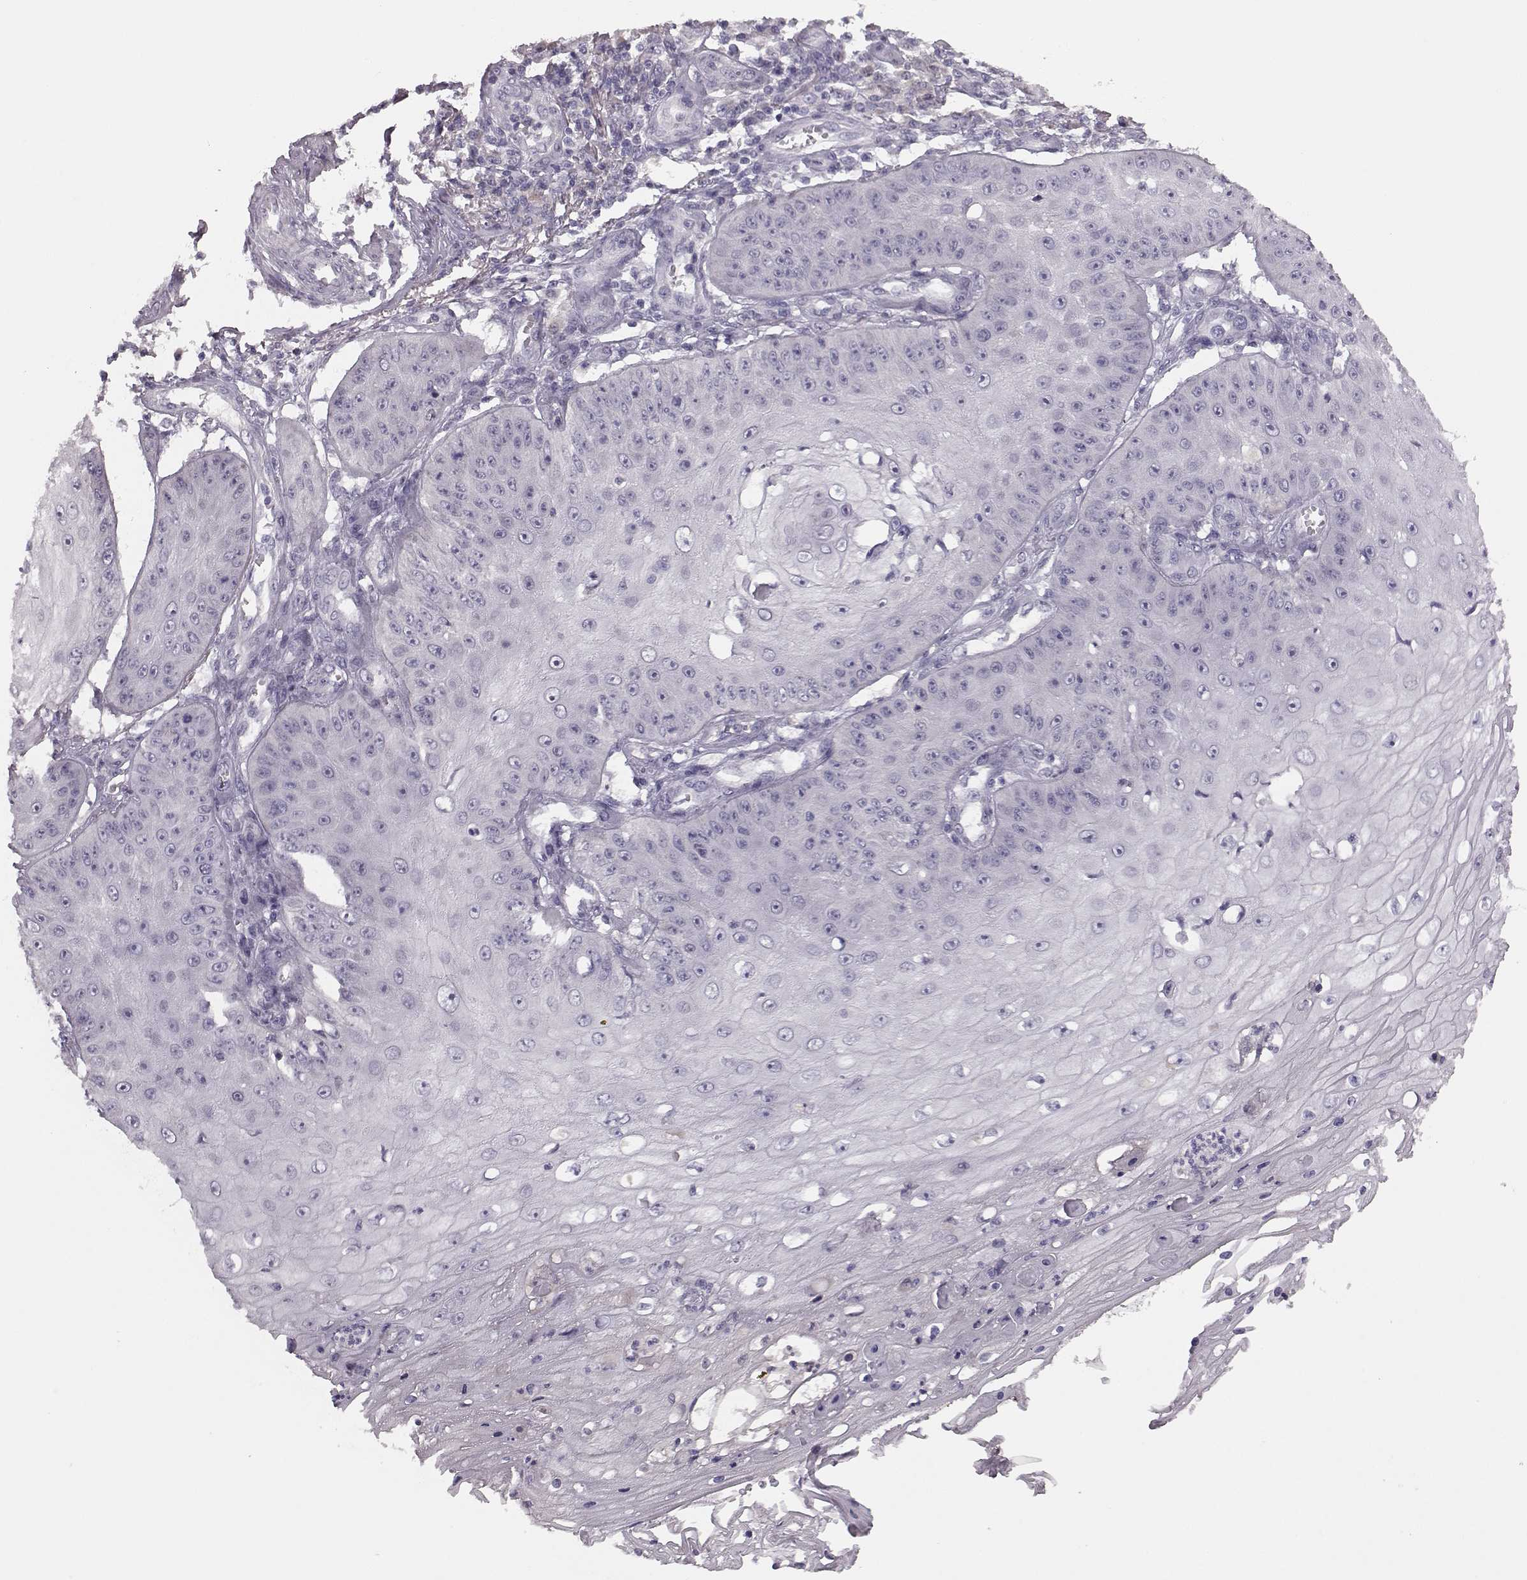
{"staining": {"intensity": "negative", "quantity": "none", "location": "none"}, "tissue": "skin cancer", "cell_type": "Tumor cells", "image_type": "cancer", "snomed": [{"axis": "morphology", "description": "Squamous cell carcinoma, NOS"}, {"axis": "topography", "description": "Skin"}], "caption": "Immunohistochemical staining of skin cancer (squamous cell carcinoma) exhibits no significant staining in tumor cells.", "gene": "BFSP2", "patient": {"sex": "male", "age": 70}}